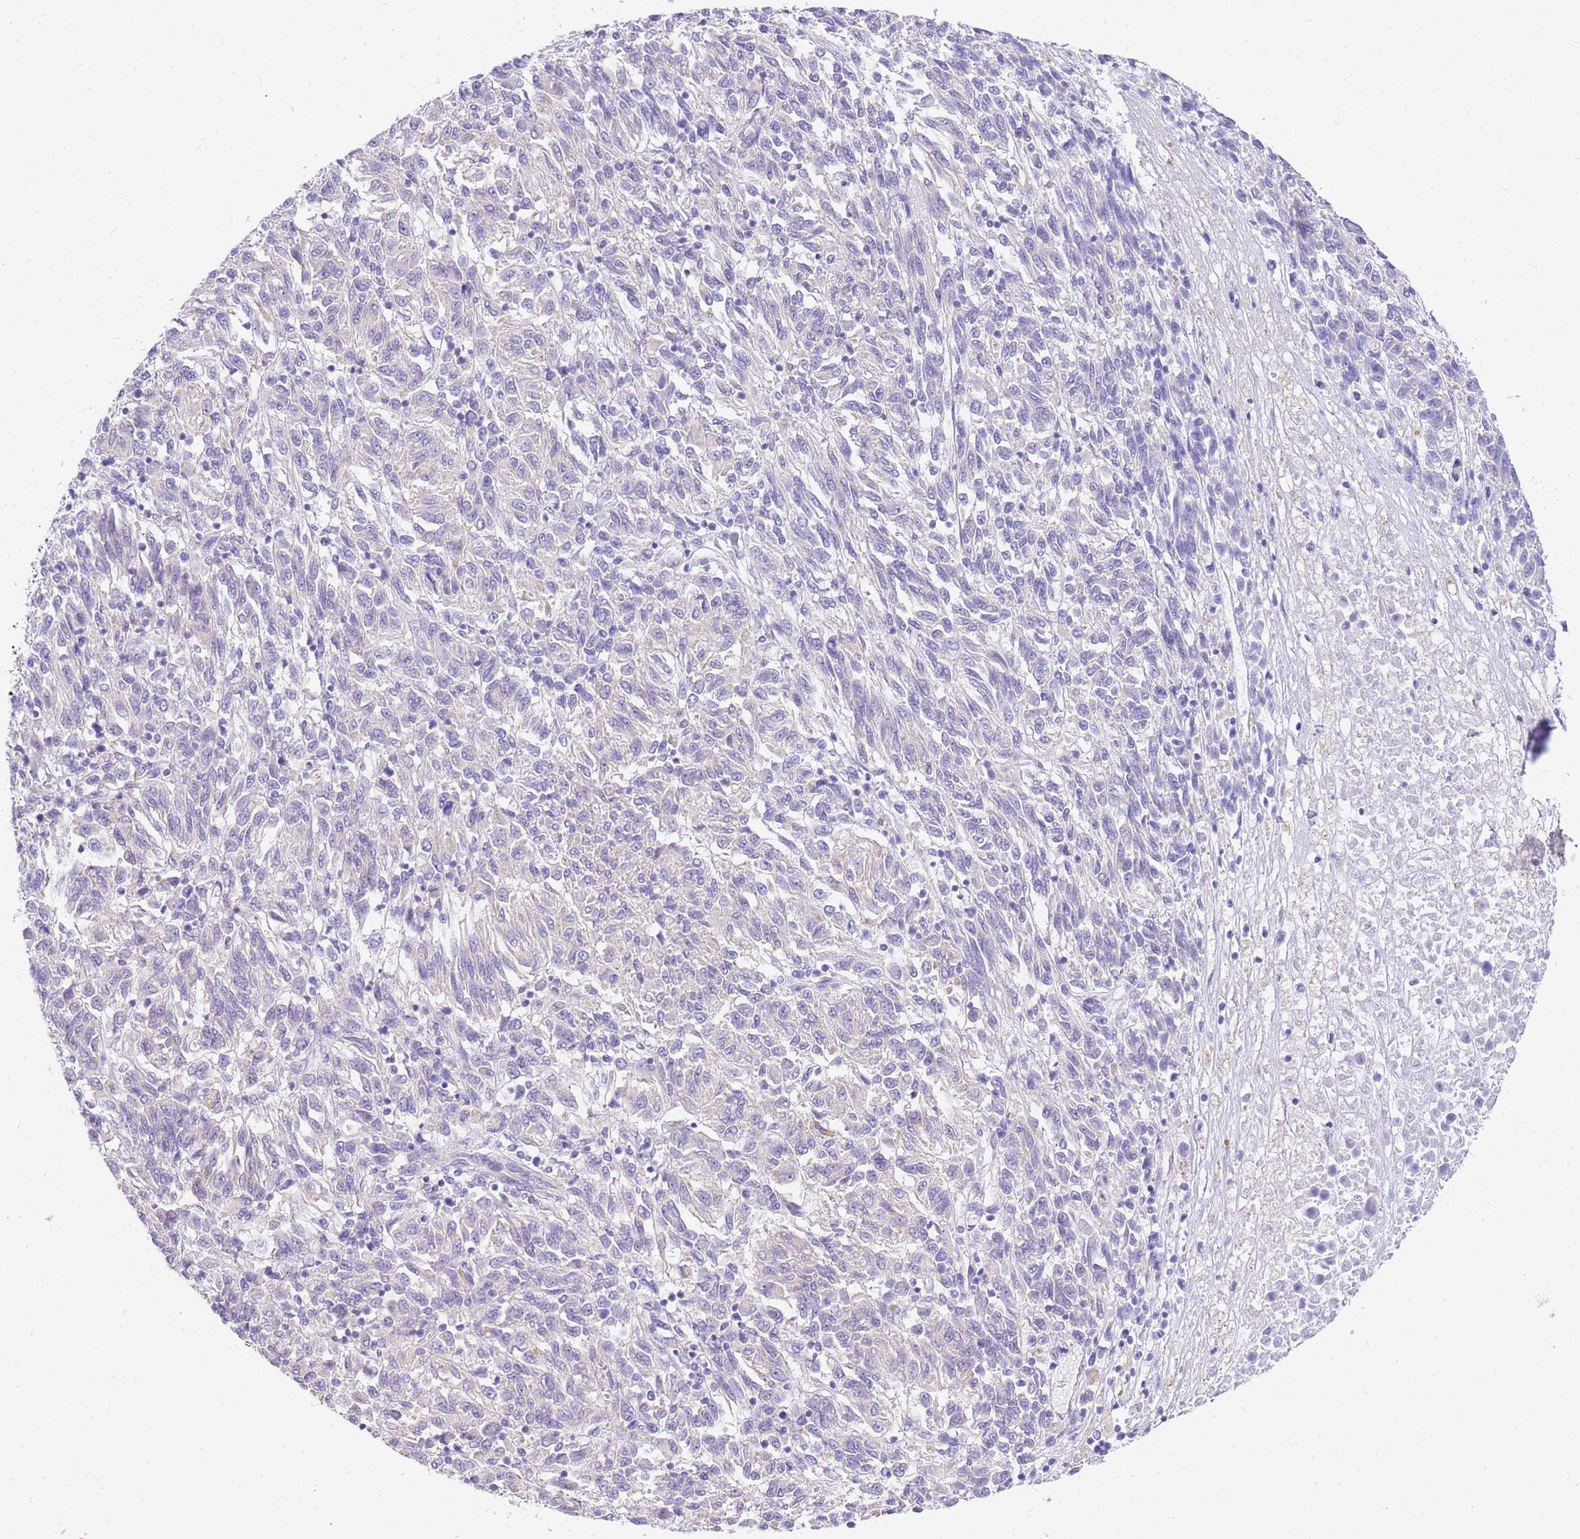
{"staining": {"intensity": "negative", "quantity": "none", "location": "none"}, "tissue": "melanoma", "cell_type": "Tumor cells", "image_type": "cancer", "snomed": [{"axis": "morphology", "description": "Malignant melanoma, Metastatic site"}, {"axis": "topography", "description": "Lung"}], "caption": "Tumor cells show no significant positivity in melanoma.", "gene": "S100PBP", "patient": {"sex": "male", "age": 64}}